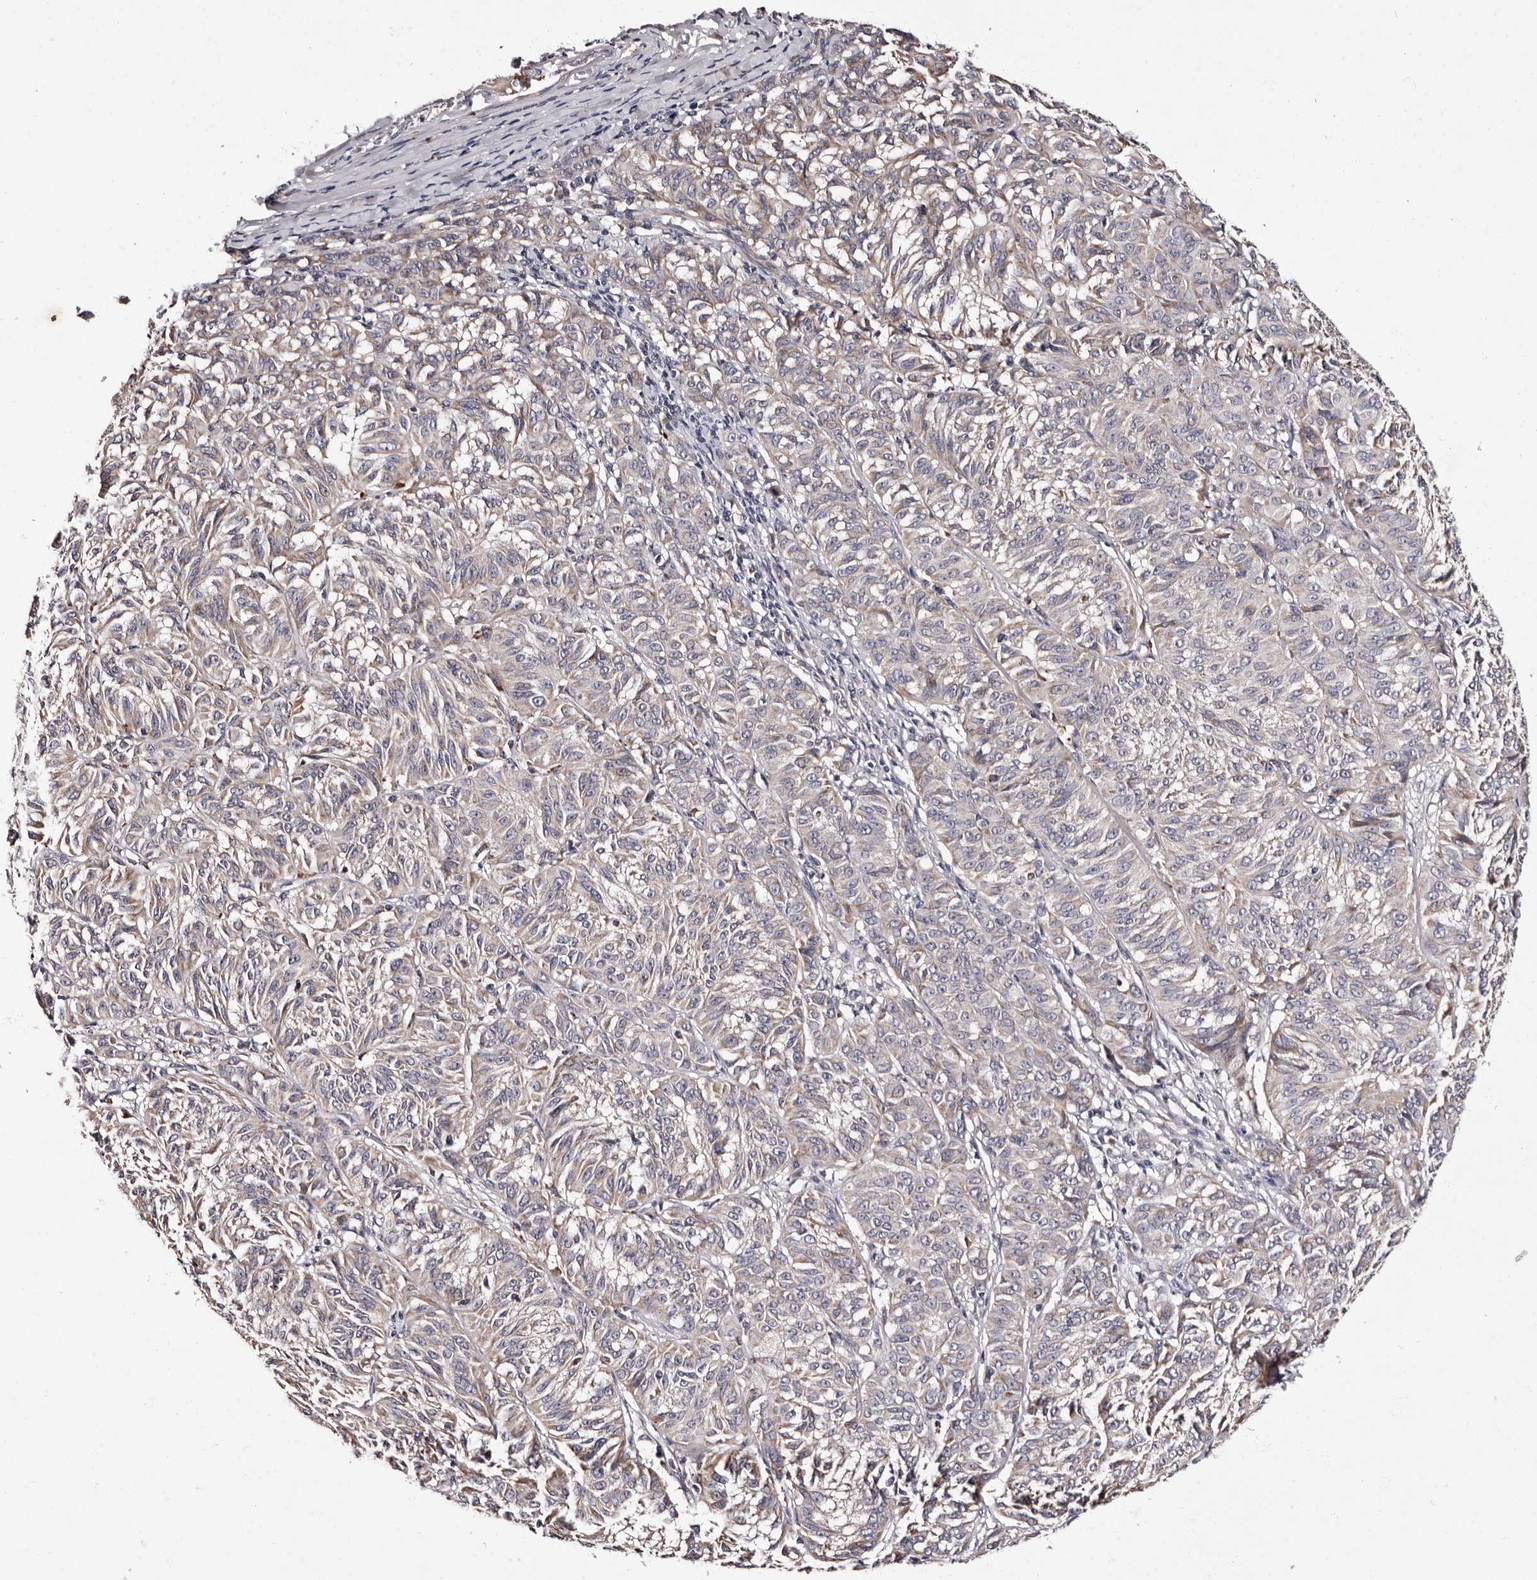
{"staining": {"intensity": "weak", "quantity": "<25%", "location": "cytoplasmic/membranous"}, "tissue": "melanoma", "cell_type": "Tumor cells", "image_type": "cancer", "snomed": [{"axis": "morphology", "description": "Malignant melanoma, NOS"}, {"axis": "topography", "description": "Skin"}], "caption": "An IHC micrograph of malignant melanoma is shown. There is no staining in tumor cells of malignant melanoma.", "gene": "ADCK5", "patient": {"sex": "female", "age": 72}}